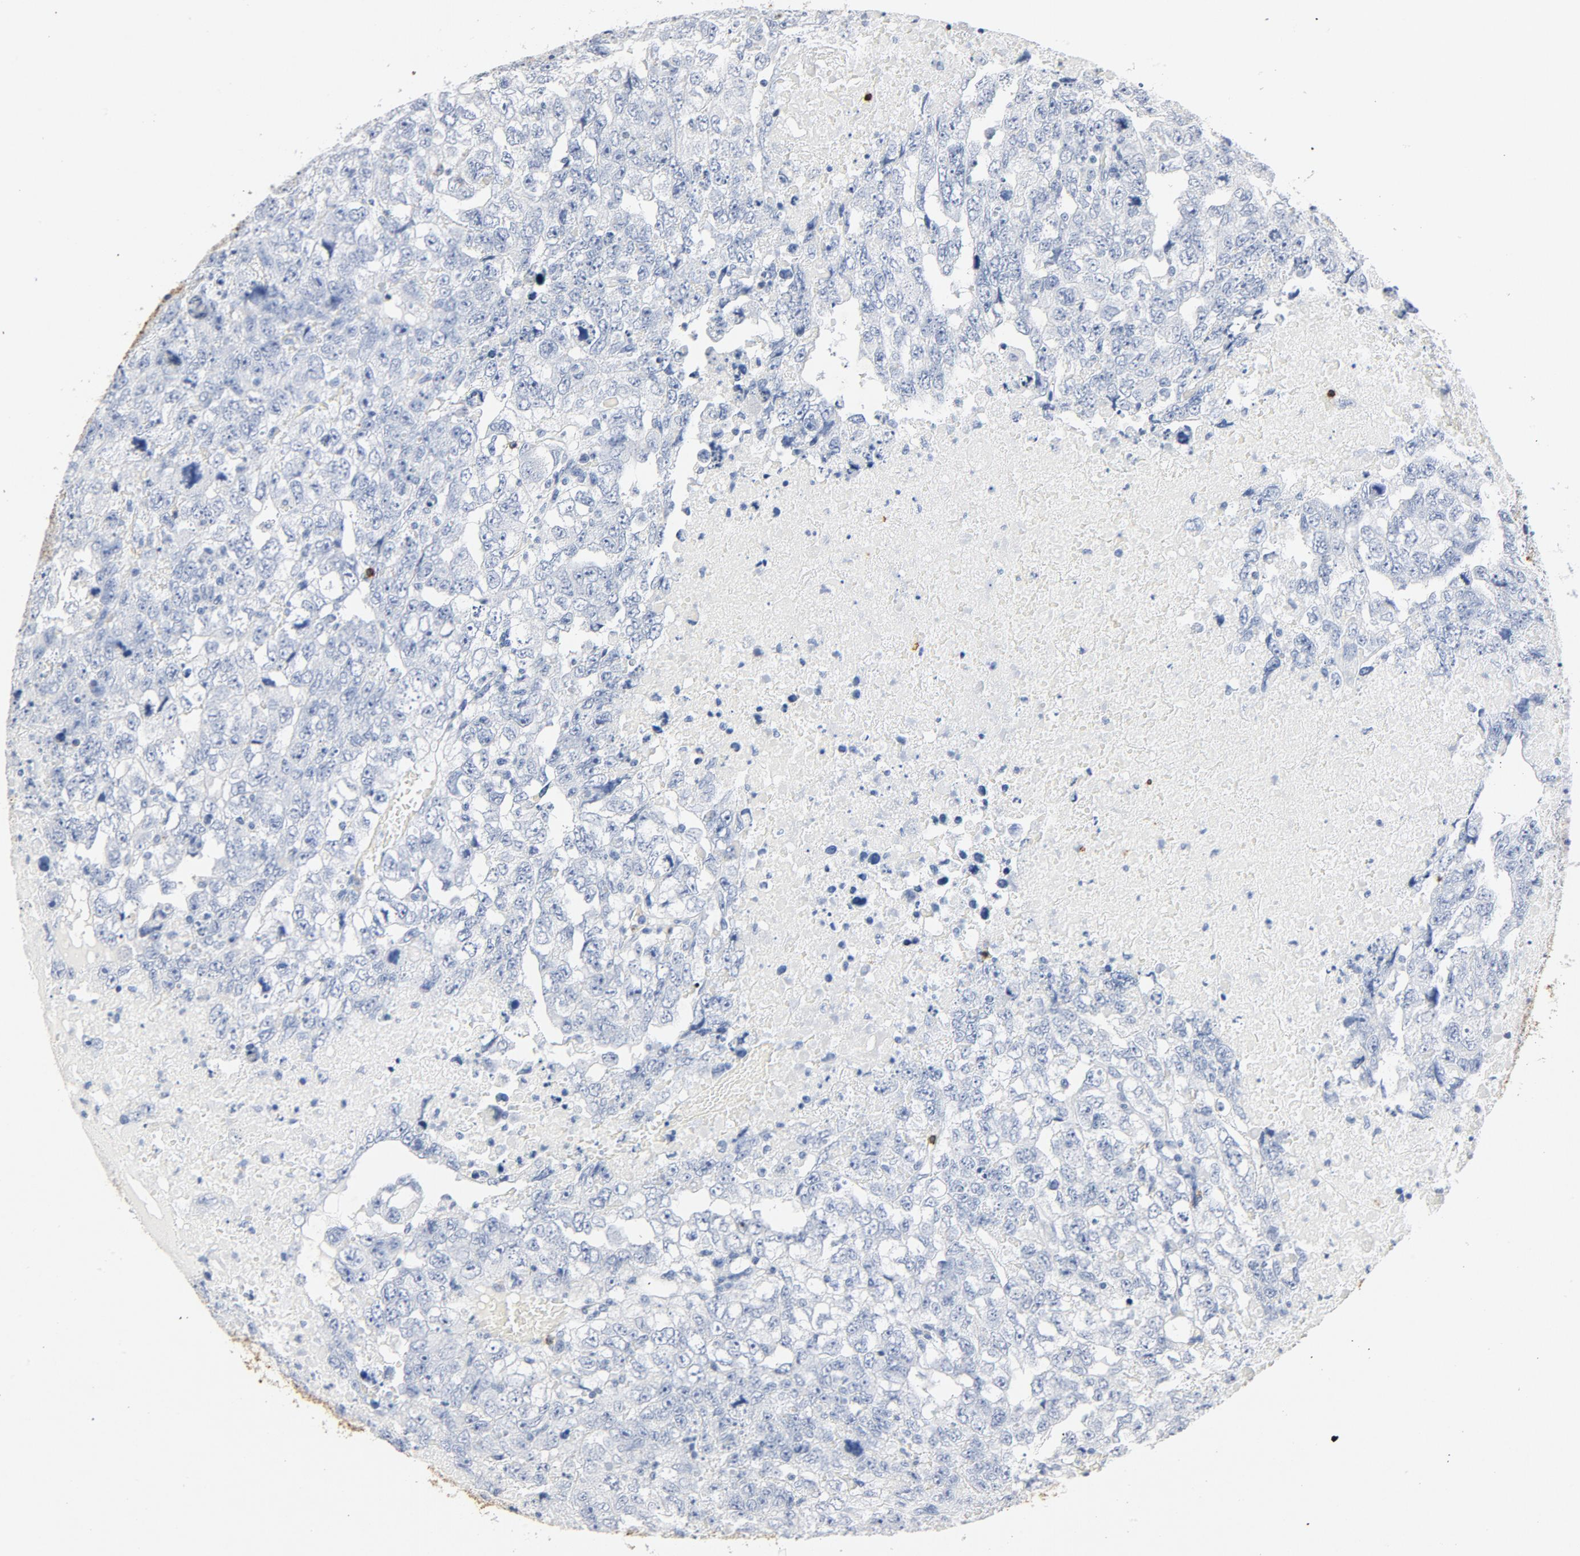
{"staining": {"intensity": "negative", "quantity": "none", "location": "none"}, "tissue": "testis cancer", "cell_type": "Tumor cells", "image_type": "cancer", "snomed": [{"axis": "morphology", "description": "Carcinoma, Embryonal, NOS"}, {"axis": "topography", "description": "Testis"}], "caption": "Testis cancer (embryonal carcinoma) was stained to show a protein in brown. There is no significant staining in tumor cells. (DAB IHC visualized using brightfield microscopy, high magnification).", "gene": "PTPRB", "patient": {"sex": "male", "age": 36}}